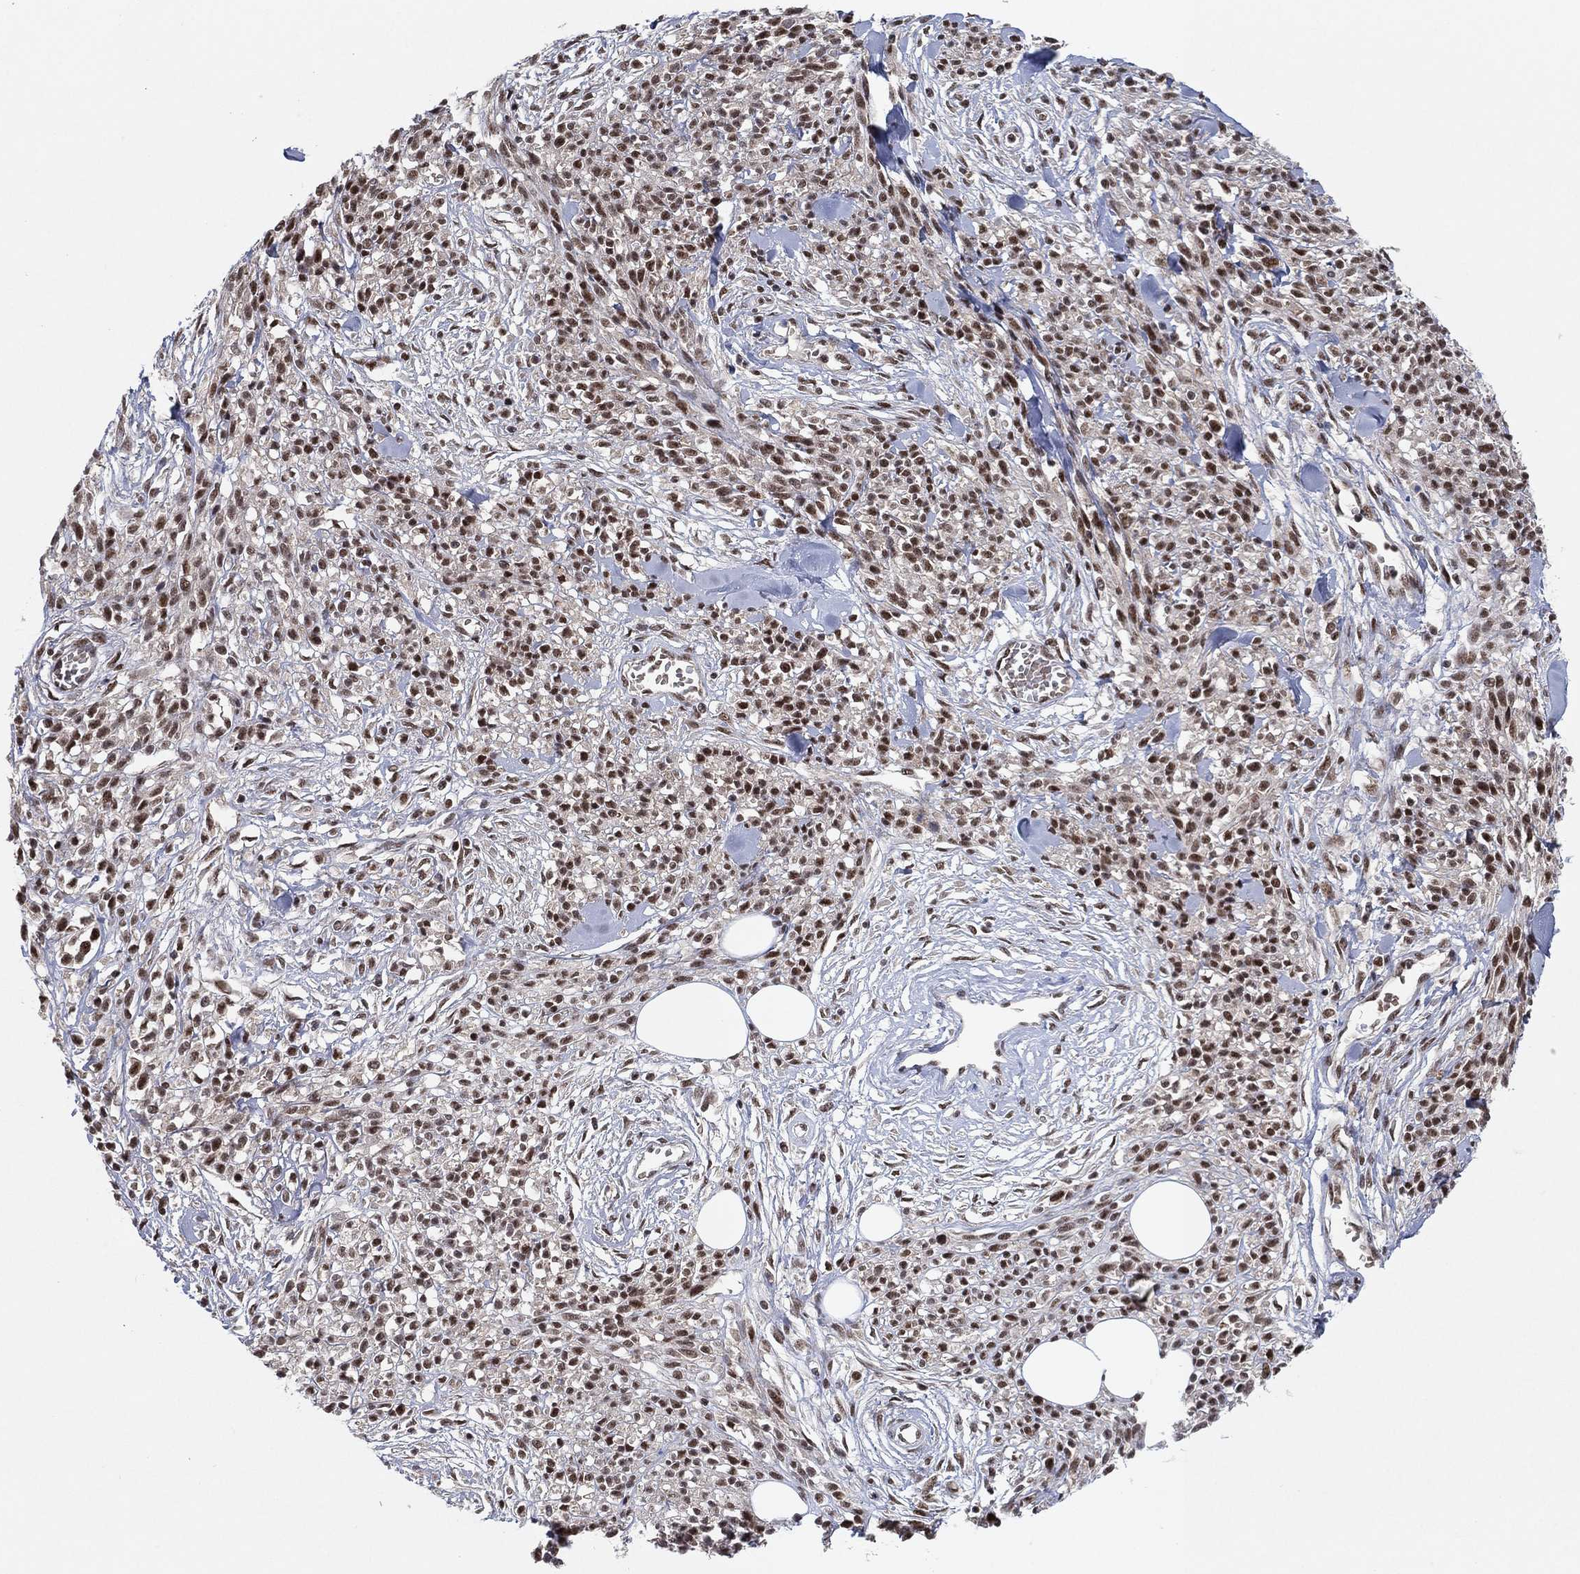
{"staining": {"intensity": "moderate", "quantity": "25%-75%", "location": "nuclear"}, "tissue": "melanoma", "cell_type": "Tumor cells", "image_type": "cancer", "snomed": [{"axis": "morphology", "description": "Malignant melanoma, NOS"}, {"axis": "topography", "description": "Skin"}, {"axis": "topography", "description": "Skin of trunk"}], "caption": "This micrograph demonstrates IHC staining of melanoma, with medium moderate nuclear staining in about 25%-75% of tumor cells.", "gene": "DGCR8", "patient": {"sex": "male", "age": 74}}